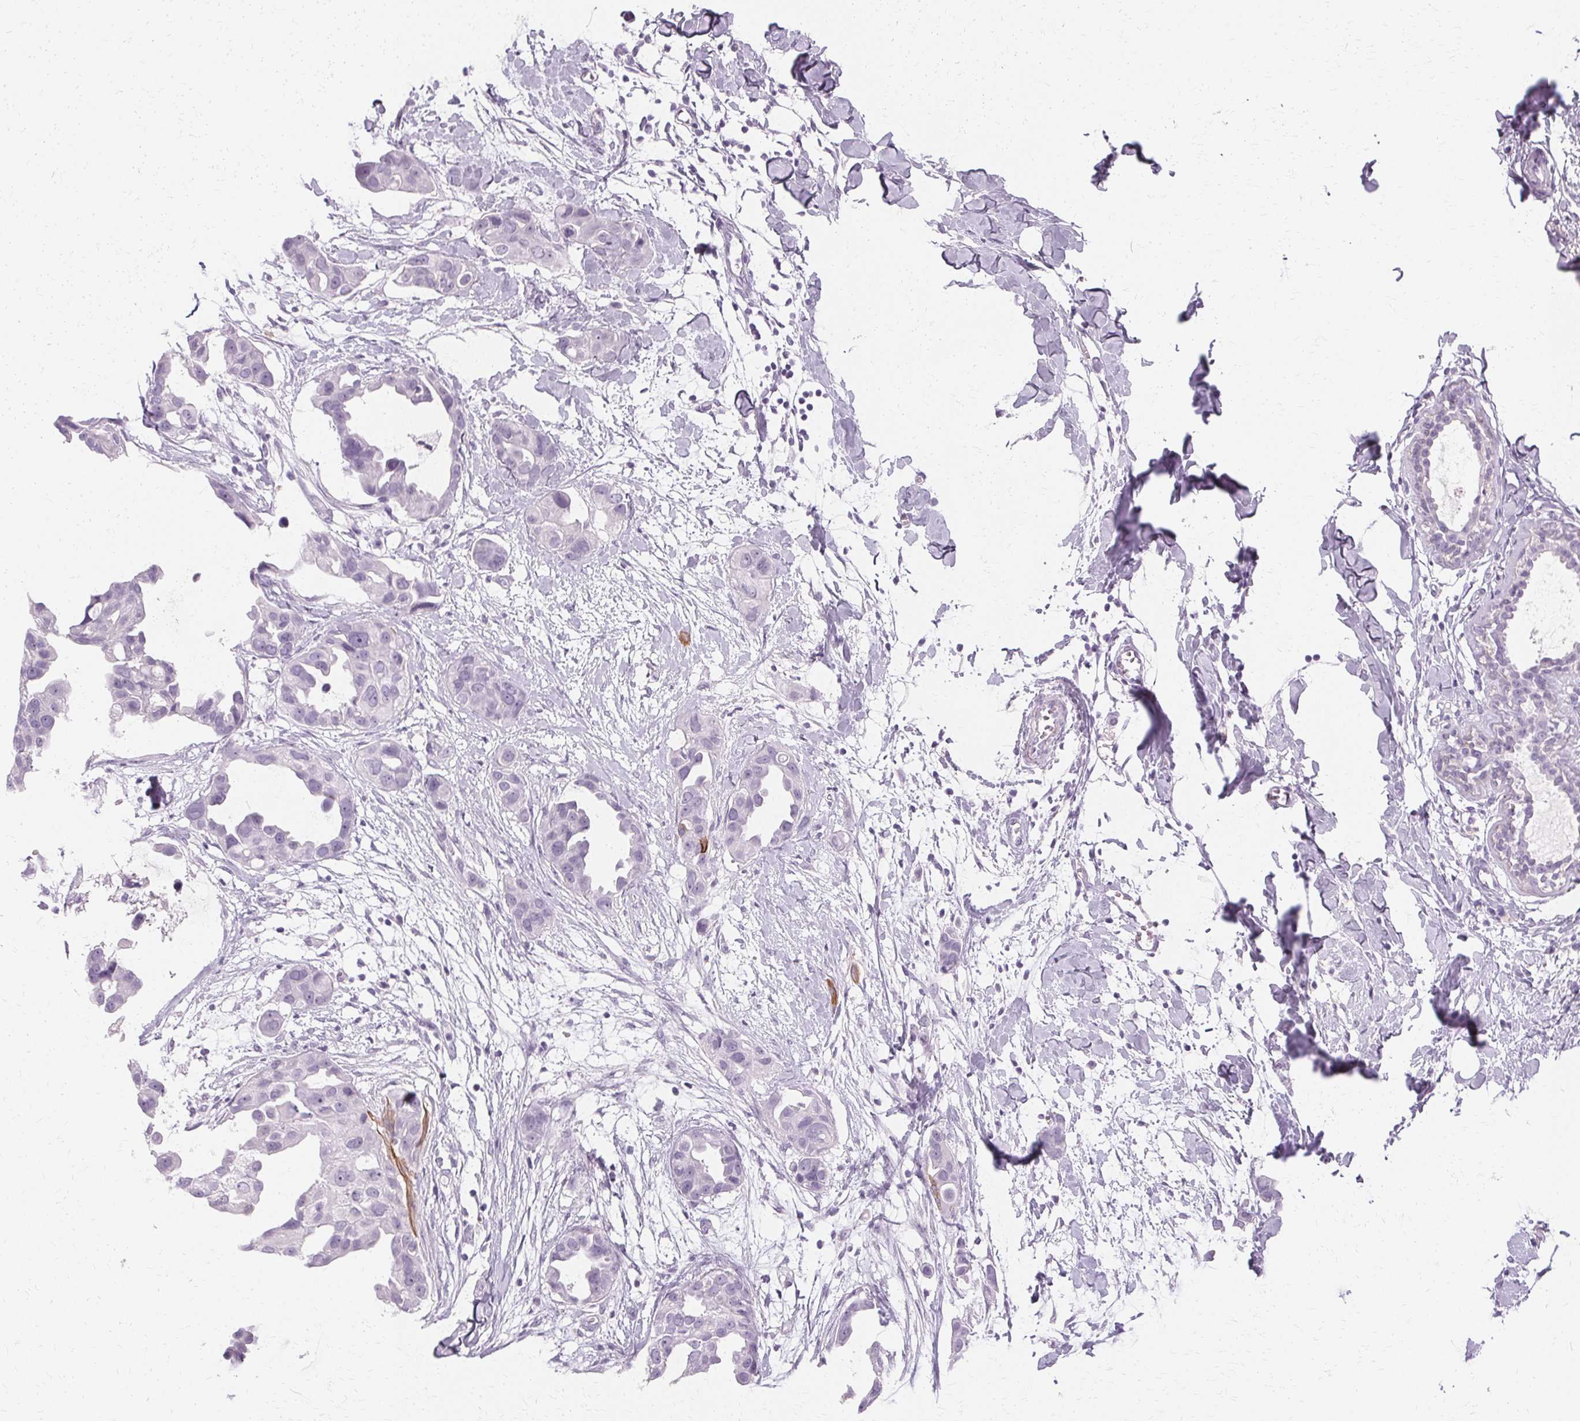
{"staining": {"intensity": "negative", "quantity": "none", "location": "none"}, "tissue": "breast cancer", "cell_type": "Tumor cells", "image_type": "cancer", "snomed": [{"axis": "morphology", "description": "Duct carcinoma"}, {"axis": "topography", "description": "Breast"}], "caption": "DAB (3,3'-diaminobenzidine) immunohistochemical staining of breast cancer (infiltrating ductal carcinoma) exhibits no significant positivity in tumor cells.", "gene": "KRT6C", "patient": {"sex": "female", "age": 38}}